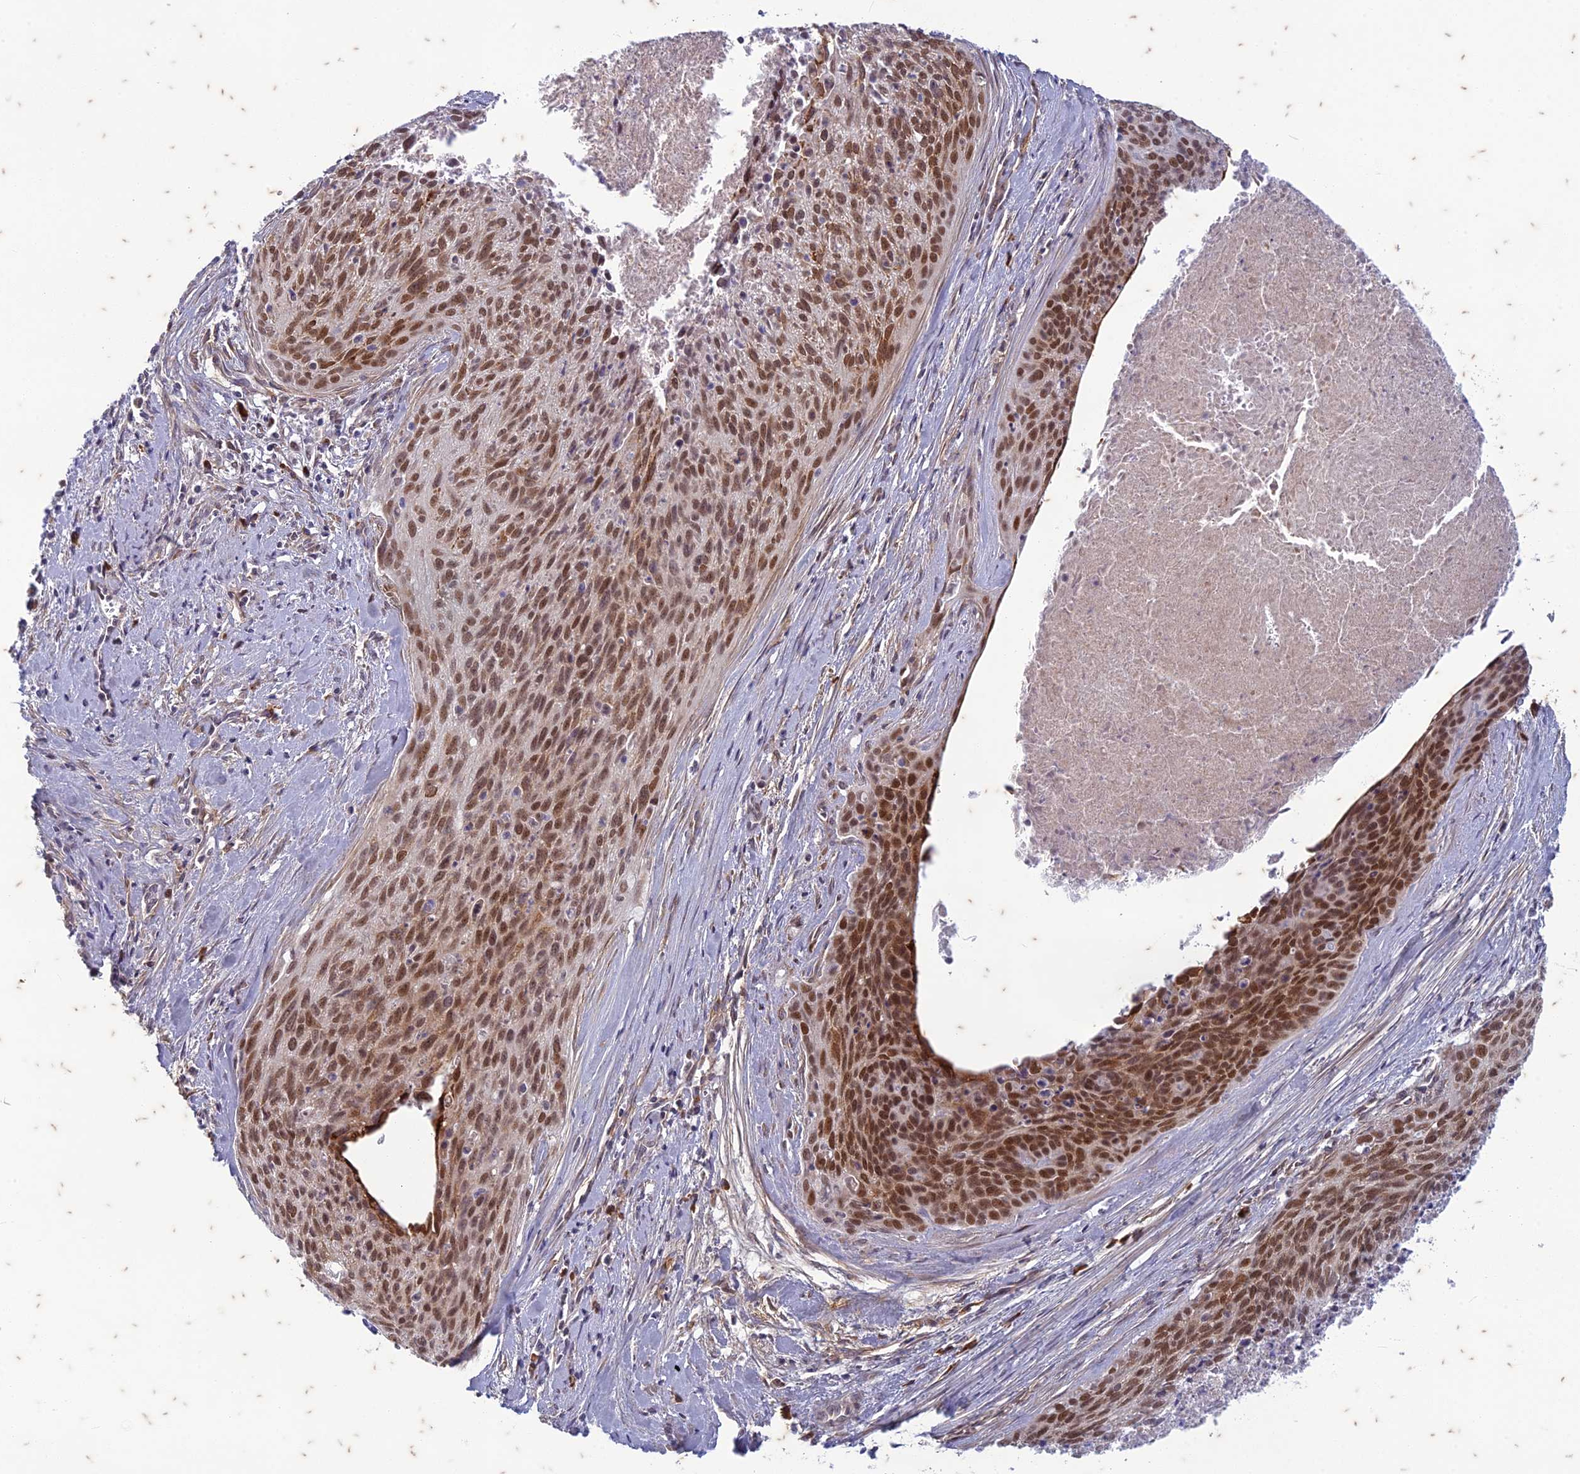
{"staining": {"intensity": "strong", "quantity": ">75%", "location": "nuclear"}, "tissue": "cervical cancer", "cell_type": "Tumor cells", "image_type": "cancer", "snomed": [{"axis": "morphology", "description": "Squamous cell carcinoma, NOS"}, {"axis": "topography", "description": "Cervix"}], "caption": "A high-resolution histopathology image shows immunohistochemistry staining of cervical squamous cell carcinoma, which shows strong nuclear positivity in about >75% of tumor cells. (brown staining indicates protein expression, while blue staining denotes nuclei).", "gene": "PABPN1L", "patient": {"sex": "female", "age": 55}}